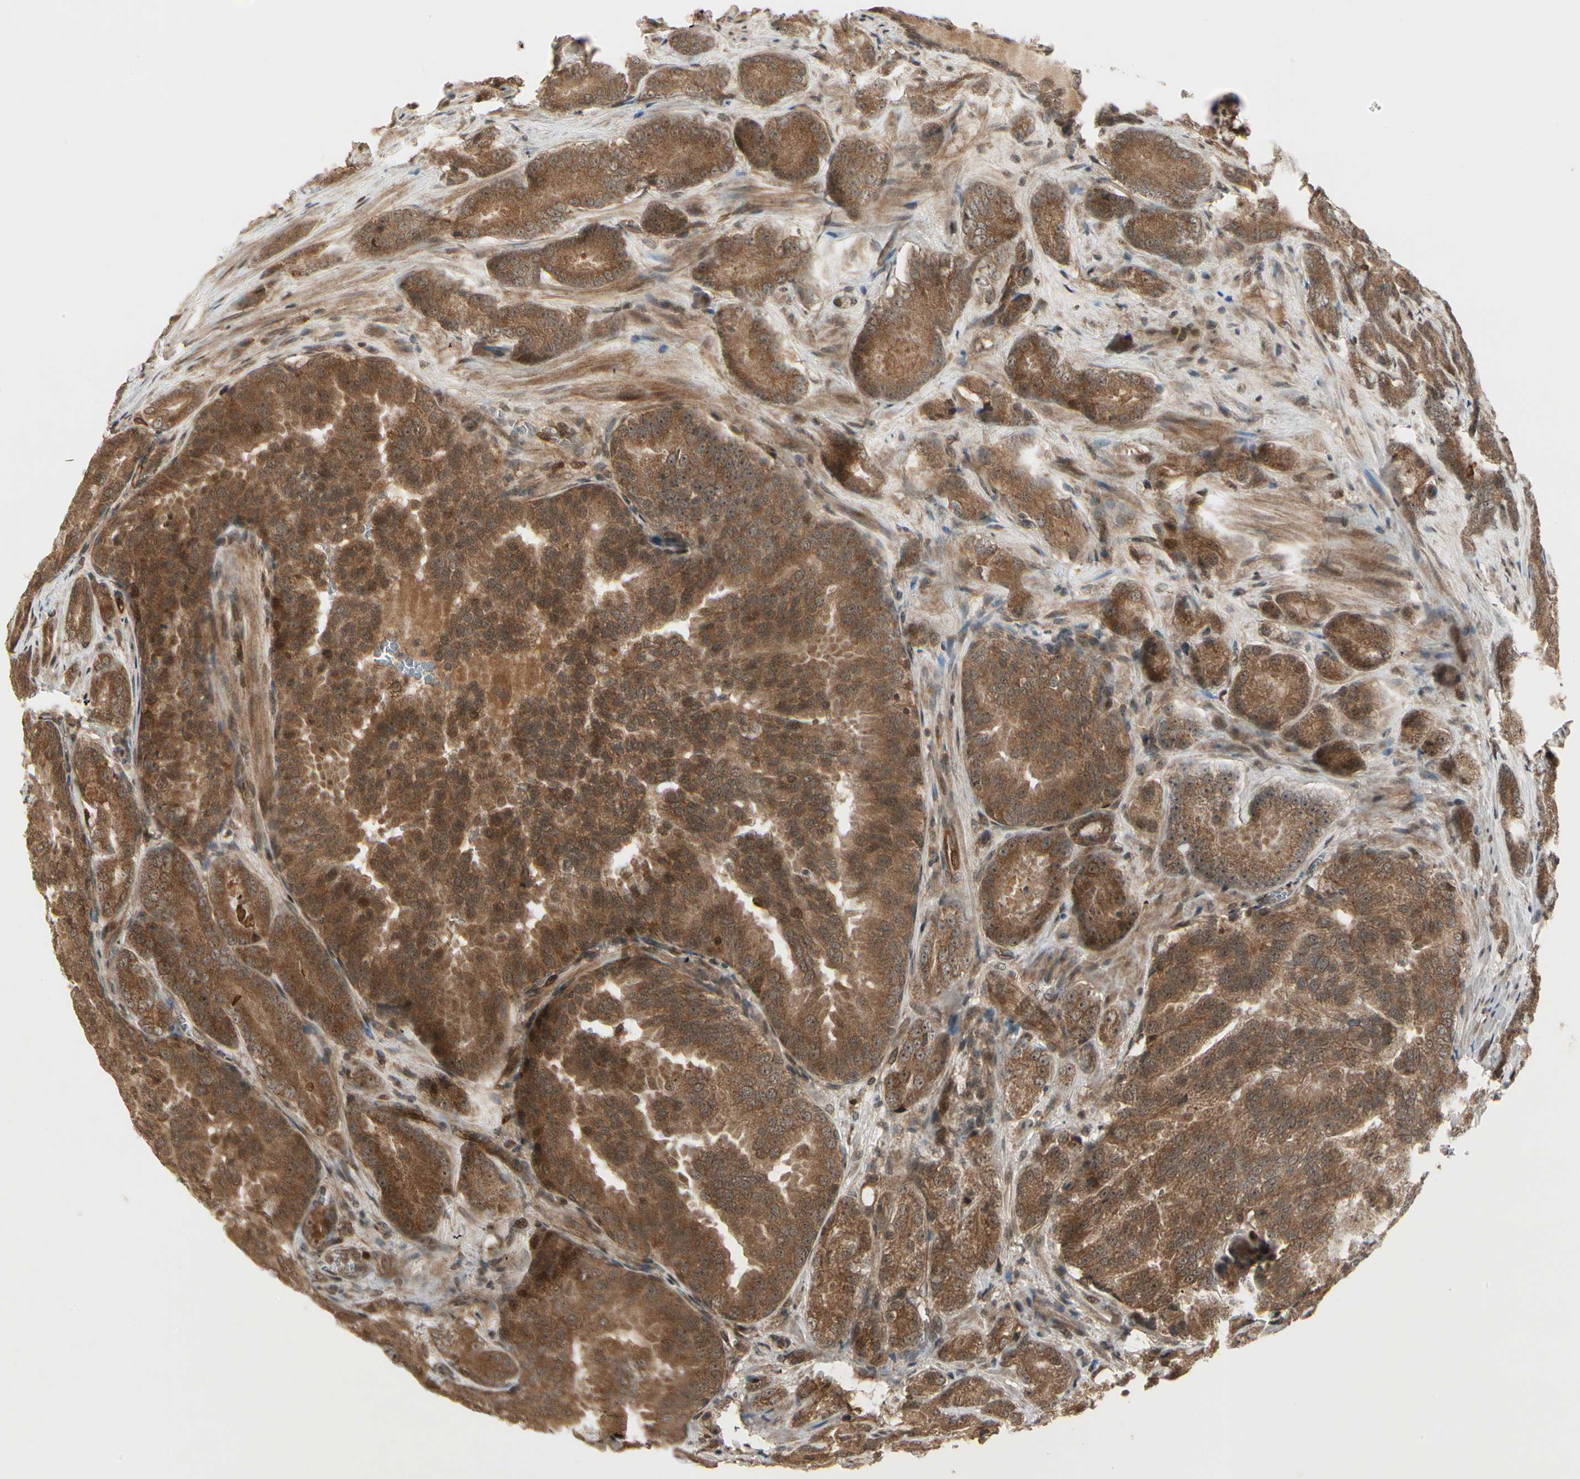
{"staining": {"intensity": "moderate", "quantity": ">75%", "location": "cytoplasmic/membranous"}, "tissue": "prostate cancer", "cell_type": "Tumor cells", "image_type": "cancer", "snomed": [{"axis": "morphology", "description": "Adenocarcinoma, High grade"}, {"axis": "topography", "description": "Prostate"}], "caption": "Immunohistochemistry micrograph of neoplastic tissue: prostate cancer stained using immunohistochemistry (IHC) reveals medium levels of moderate protein expression localized specifically in the cytoplasmic/membranous of tumor cells, appearing as a cytoplasmic/membranous brown color.", "gene": "GLUL", "patient": {"sex": "male", "age": 64}}